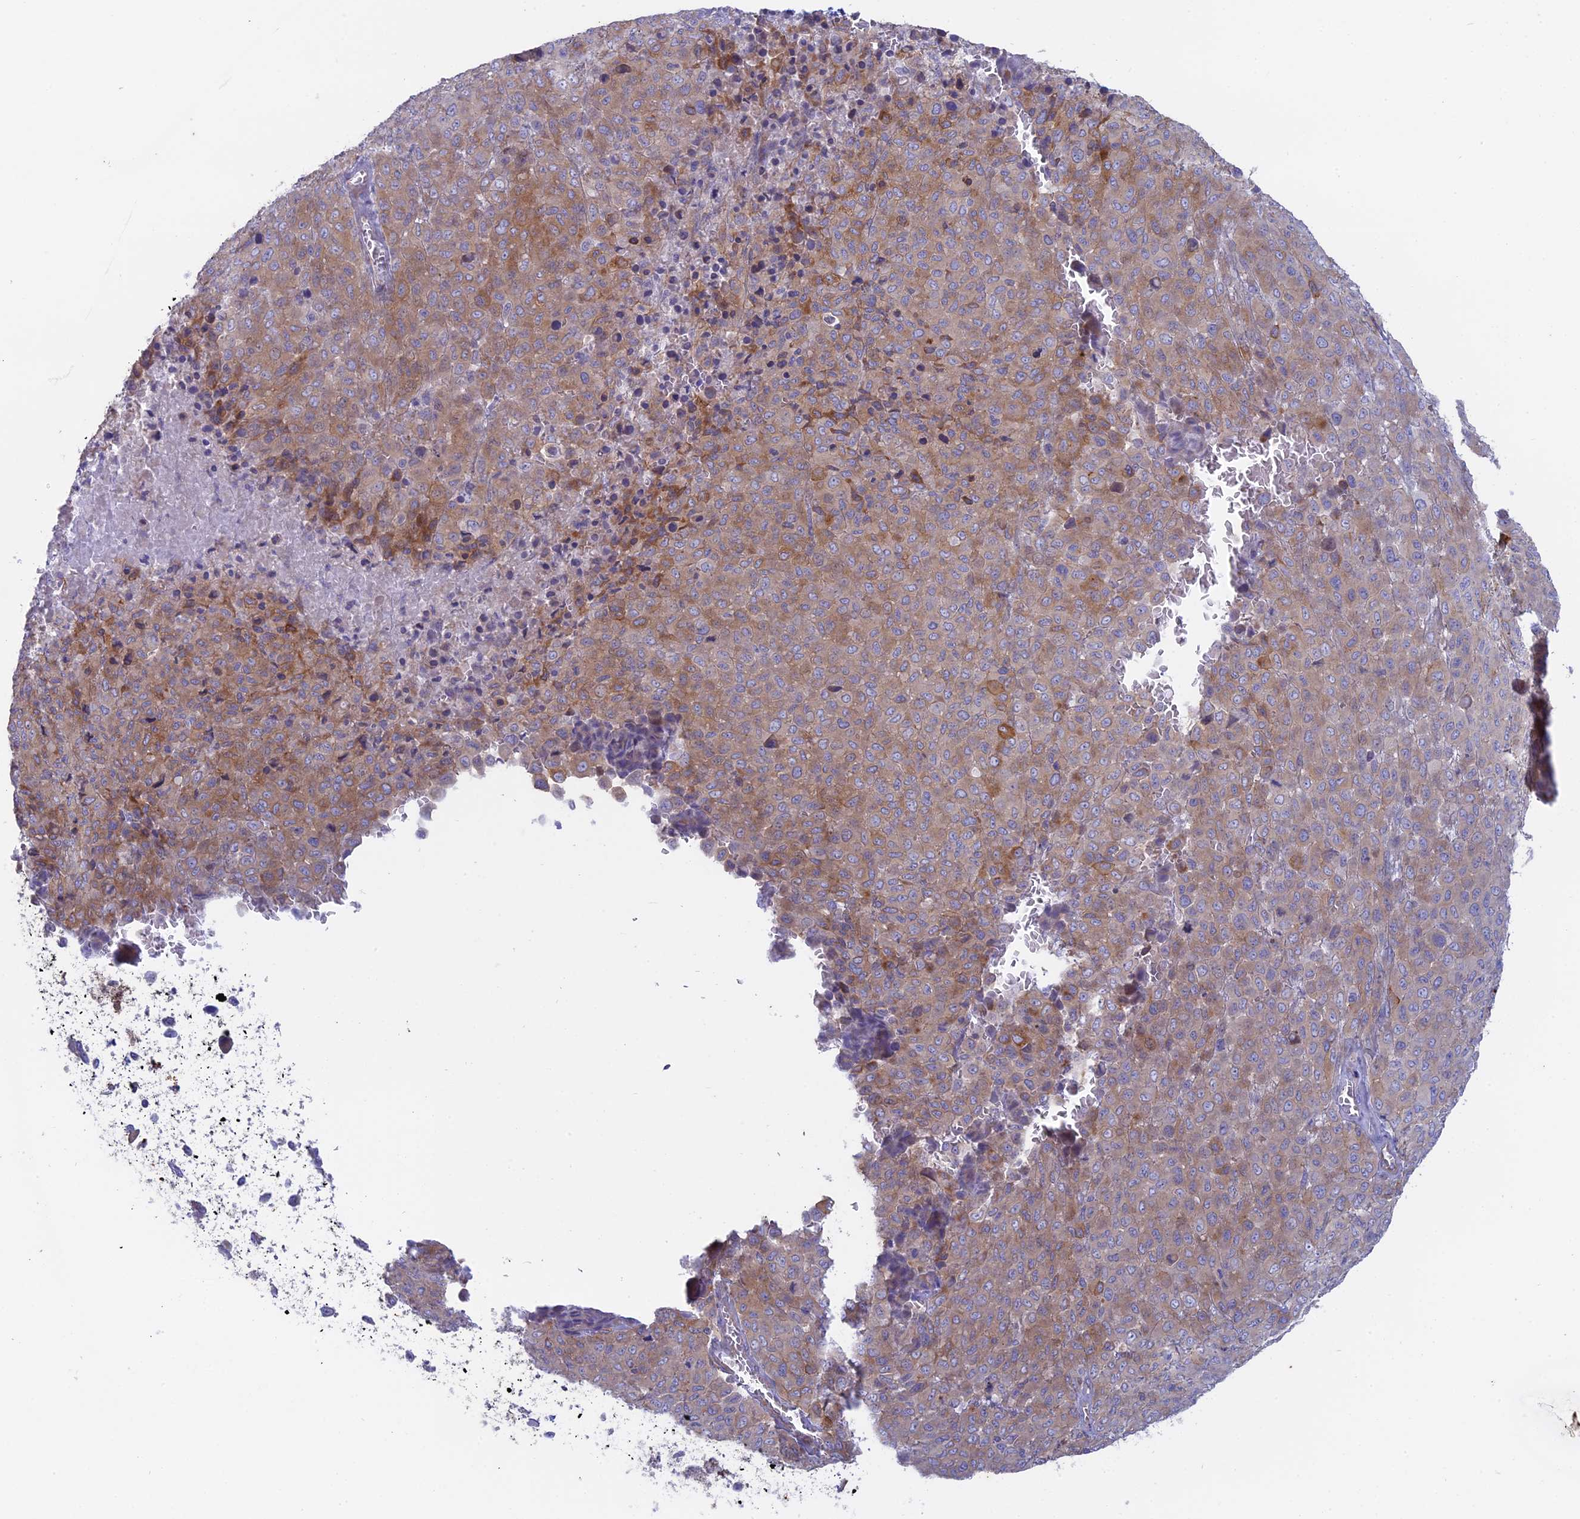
{"staining": {"intensity": "weak", "quantity": ">75%", "location": "cytoplasmic/membranous"}, "tissue": "melanoma", "cell_type": "Tumor cells", "image_type": "cancer", "snomed": [{"axis": "morphology", "description": "Malignant melanoma, Metastatic site"}, {"axis": "topography", "description": "Skin"}], "caption": "This image displays malignant melanoma (metastatic site) stained with immunohistochemistry to label a protein in brown. The cytoplasmic/membranous of tumor cells show weak positivity for the protein. Nuclei are counter-stained blue.", "gene": "MYO5B", "patient": {"sex": "female", "age": 81}}